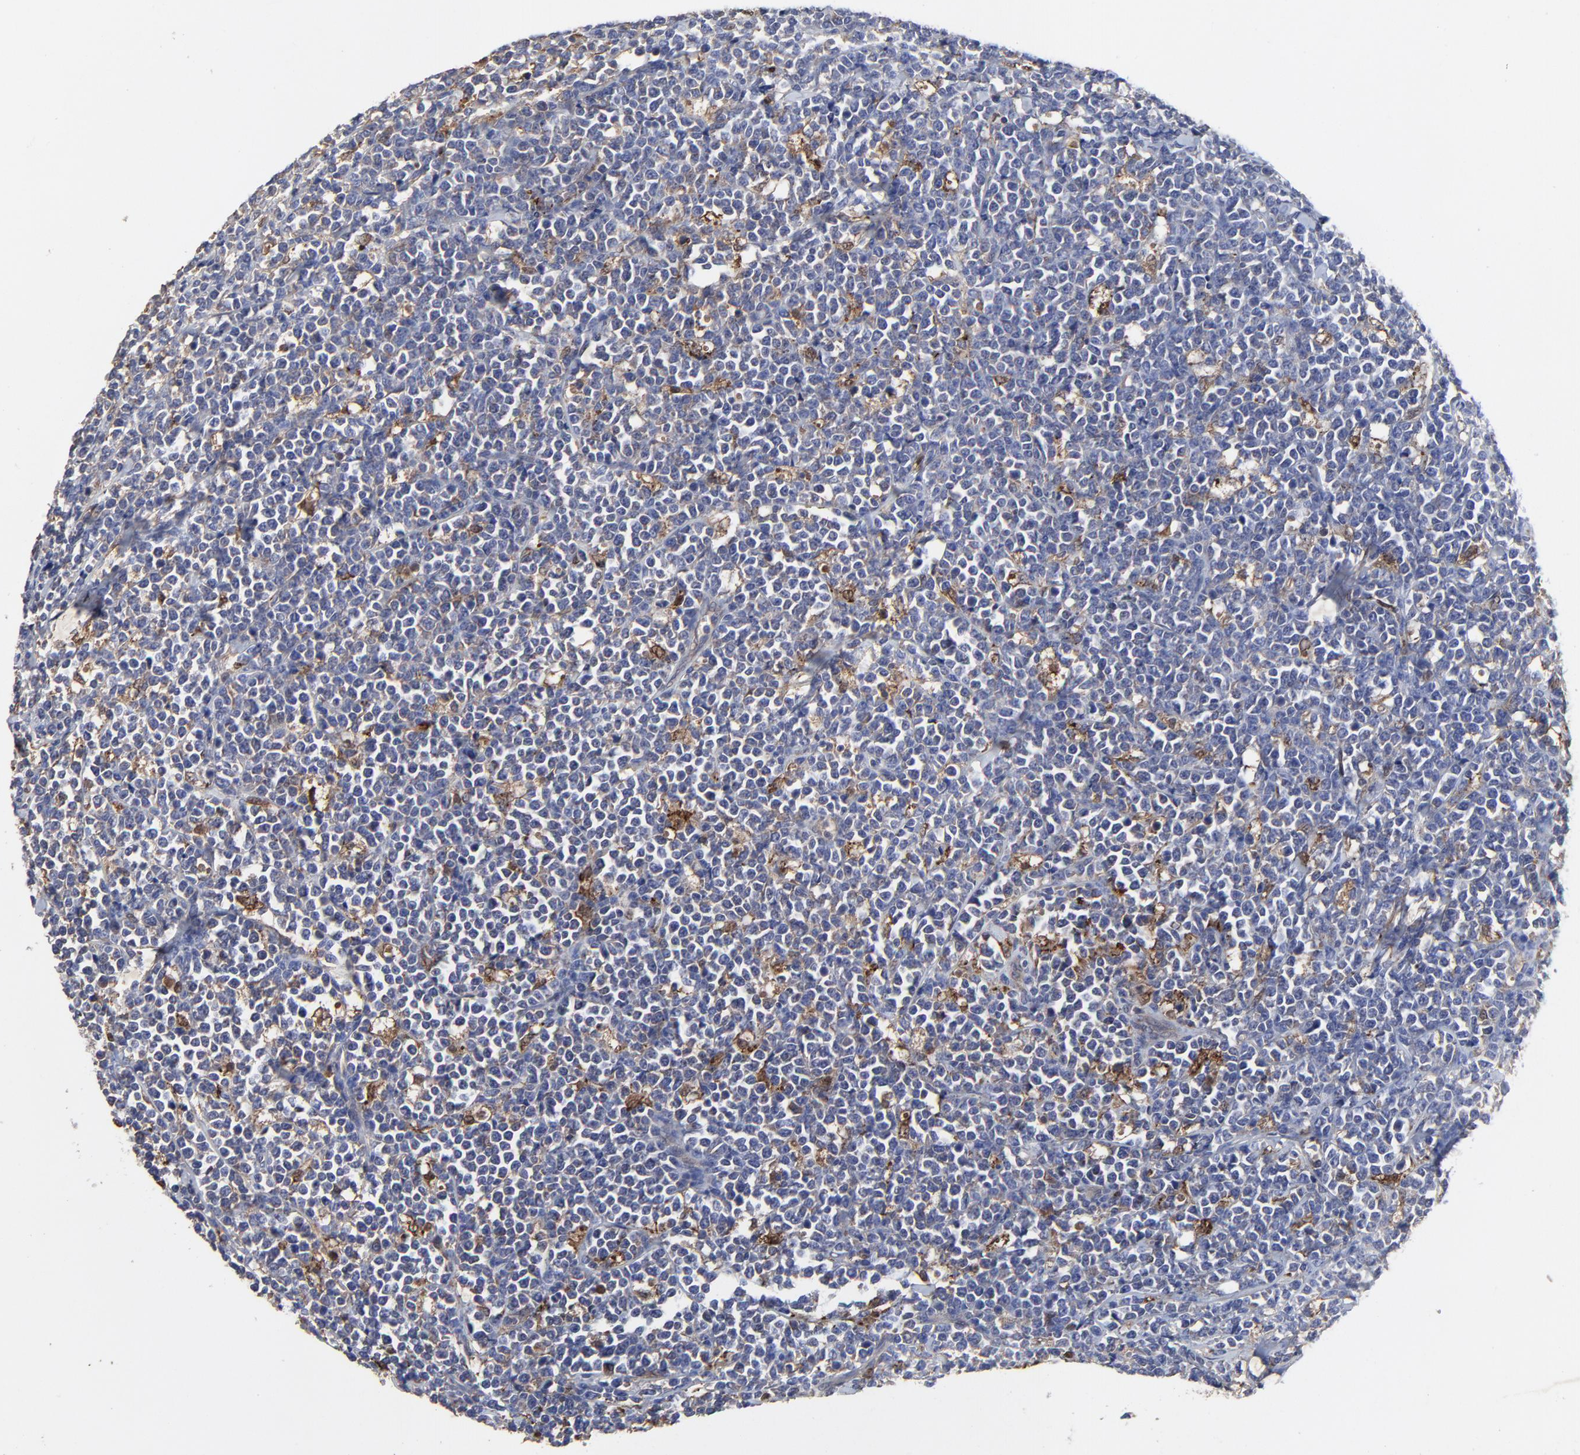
{"staining": {"intensity": "negative", "quantity": "none", "location": "none"}, "tissue": "lymphoma", "cell_type": "Tumor cells", "image_type": "cancer", "snomed": [{"axis": "morphology", "description": "Malignant lymphoma, non-Hodgkin's type, High grade"}, {"axis": "topography", "description": "Small intestine"}, {"axis": "topography", "description": "Colon"}], "caption": "High power microscopy image of an immunohistochemistry image of lymphoma, revealing no significant positivity in tumor cells.", "gene": "LGALS3", "patient": {"sex": "male", "age": 8}}